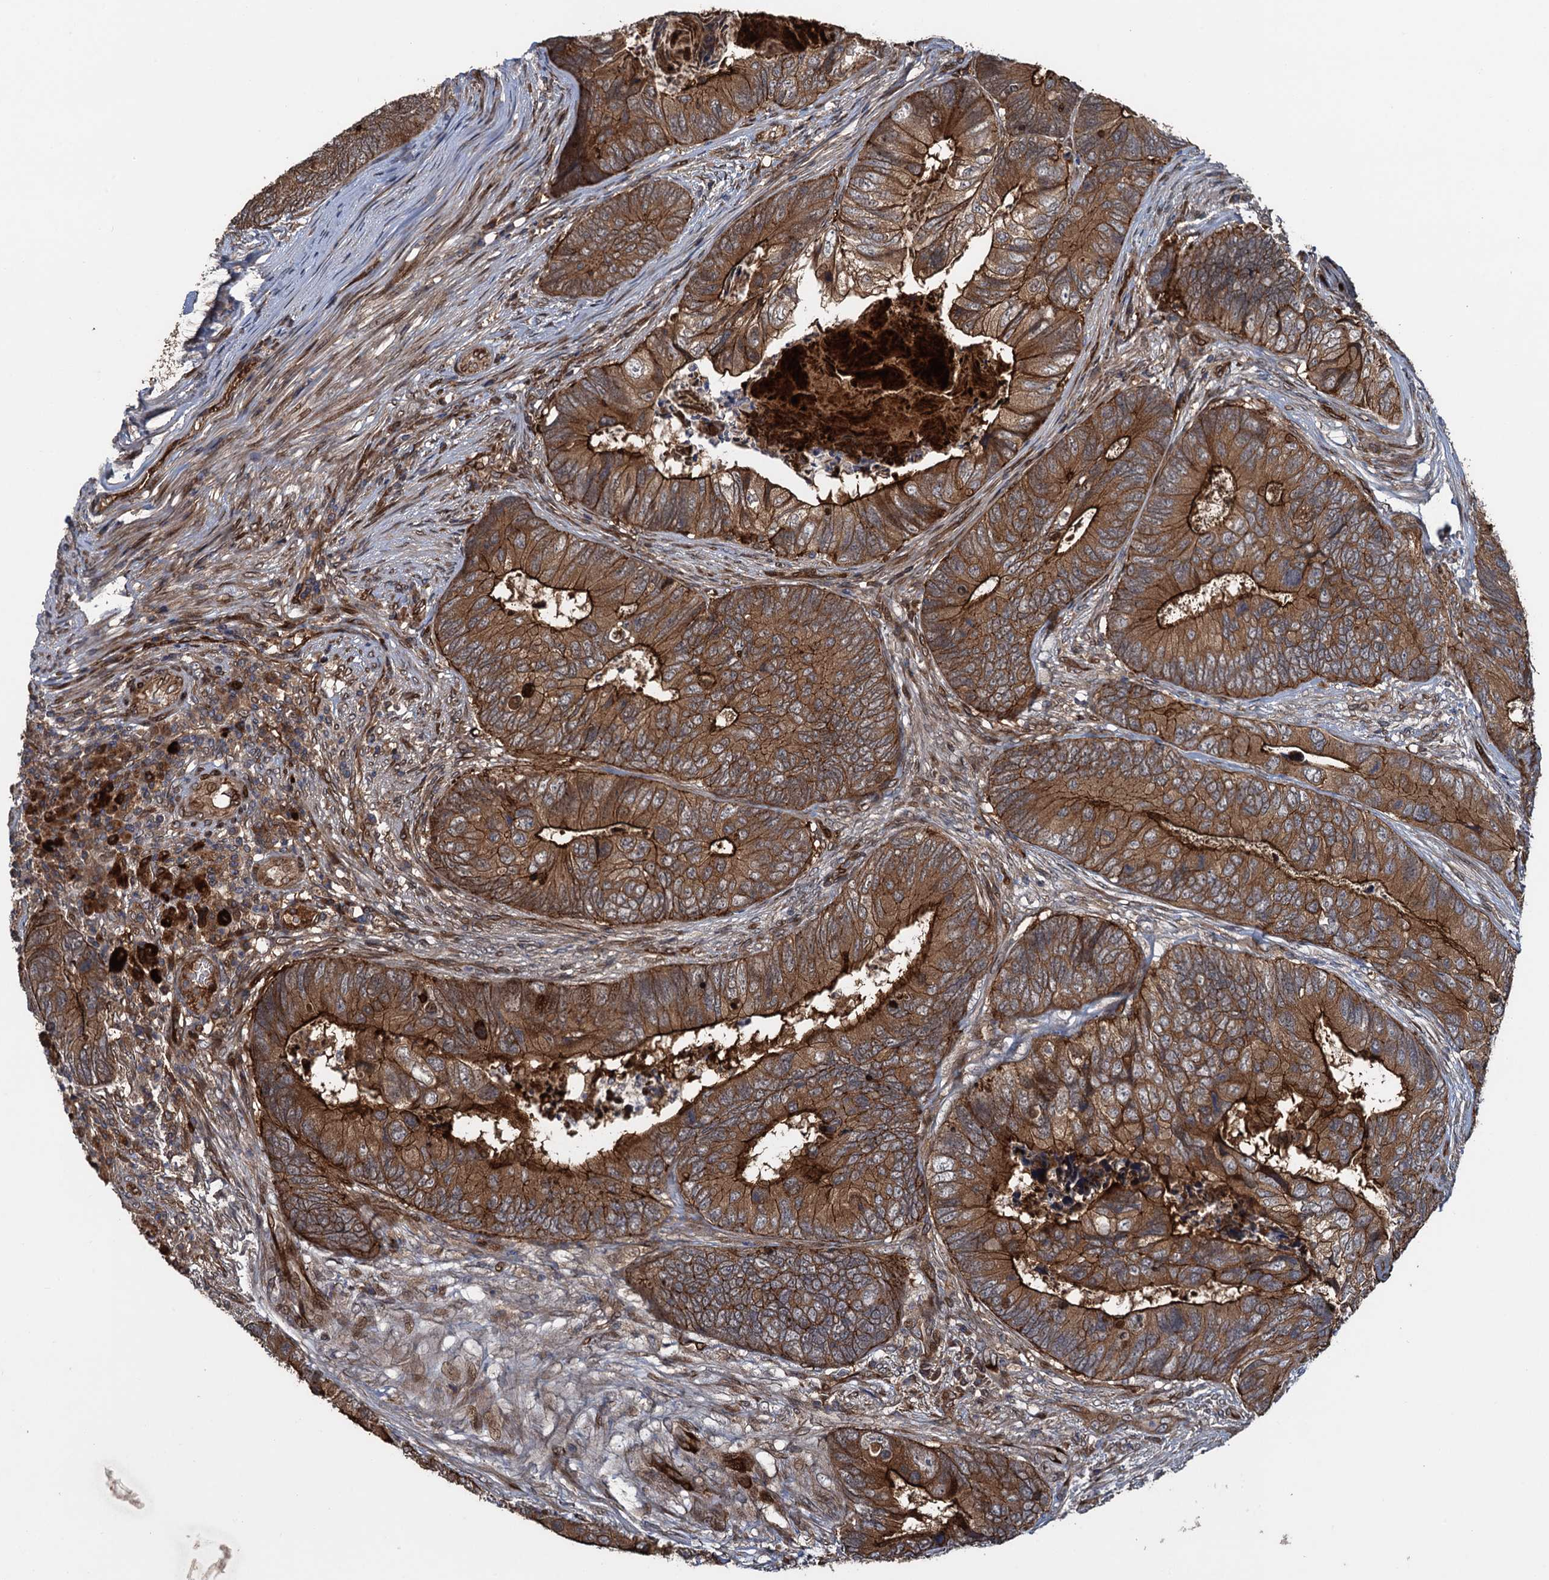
{"staining": {"intensity": "strong", "quantity": ">75%", "location": "cytoplasmic/membranous"}, "tissue": "colorectal cancer", "cell_type": "Tumor cells", "image_type": "cancer", "snomed": [{"axis": "morphology", "description": "Adenocarcinoma, NOS"}, {"axis": "topography", "description": "Colon"}], "caption": "A brown stain highlights strong cytoplasmic/membranous staining of a protein in human colorectal cancer tumor cells.", "gene": "RHOBTB1", "patient": {"sex": "female", "age": 67}}